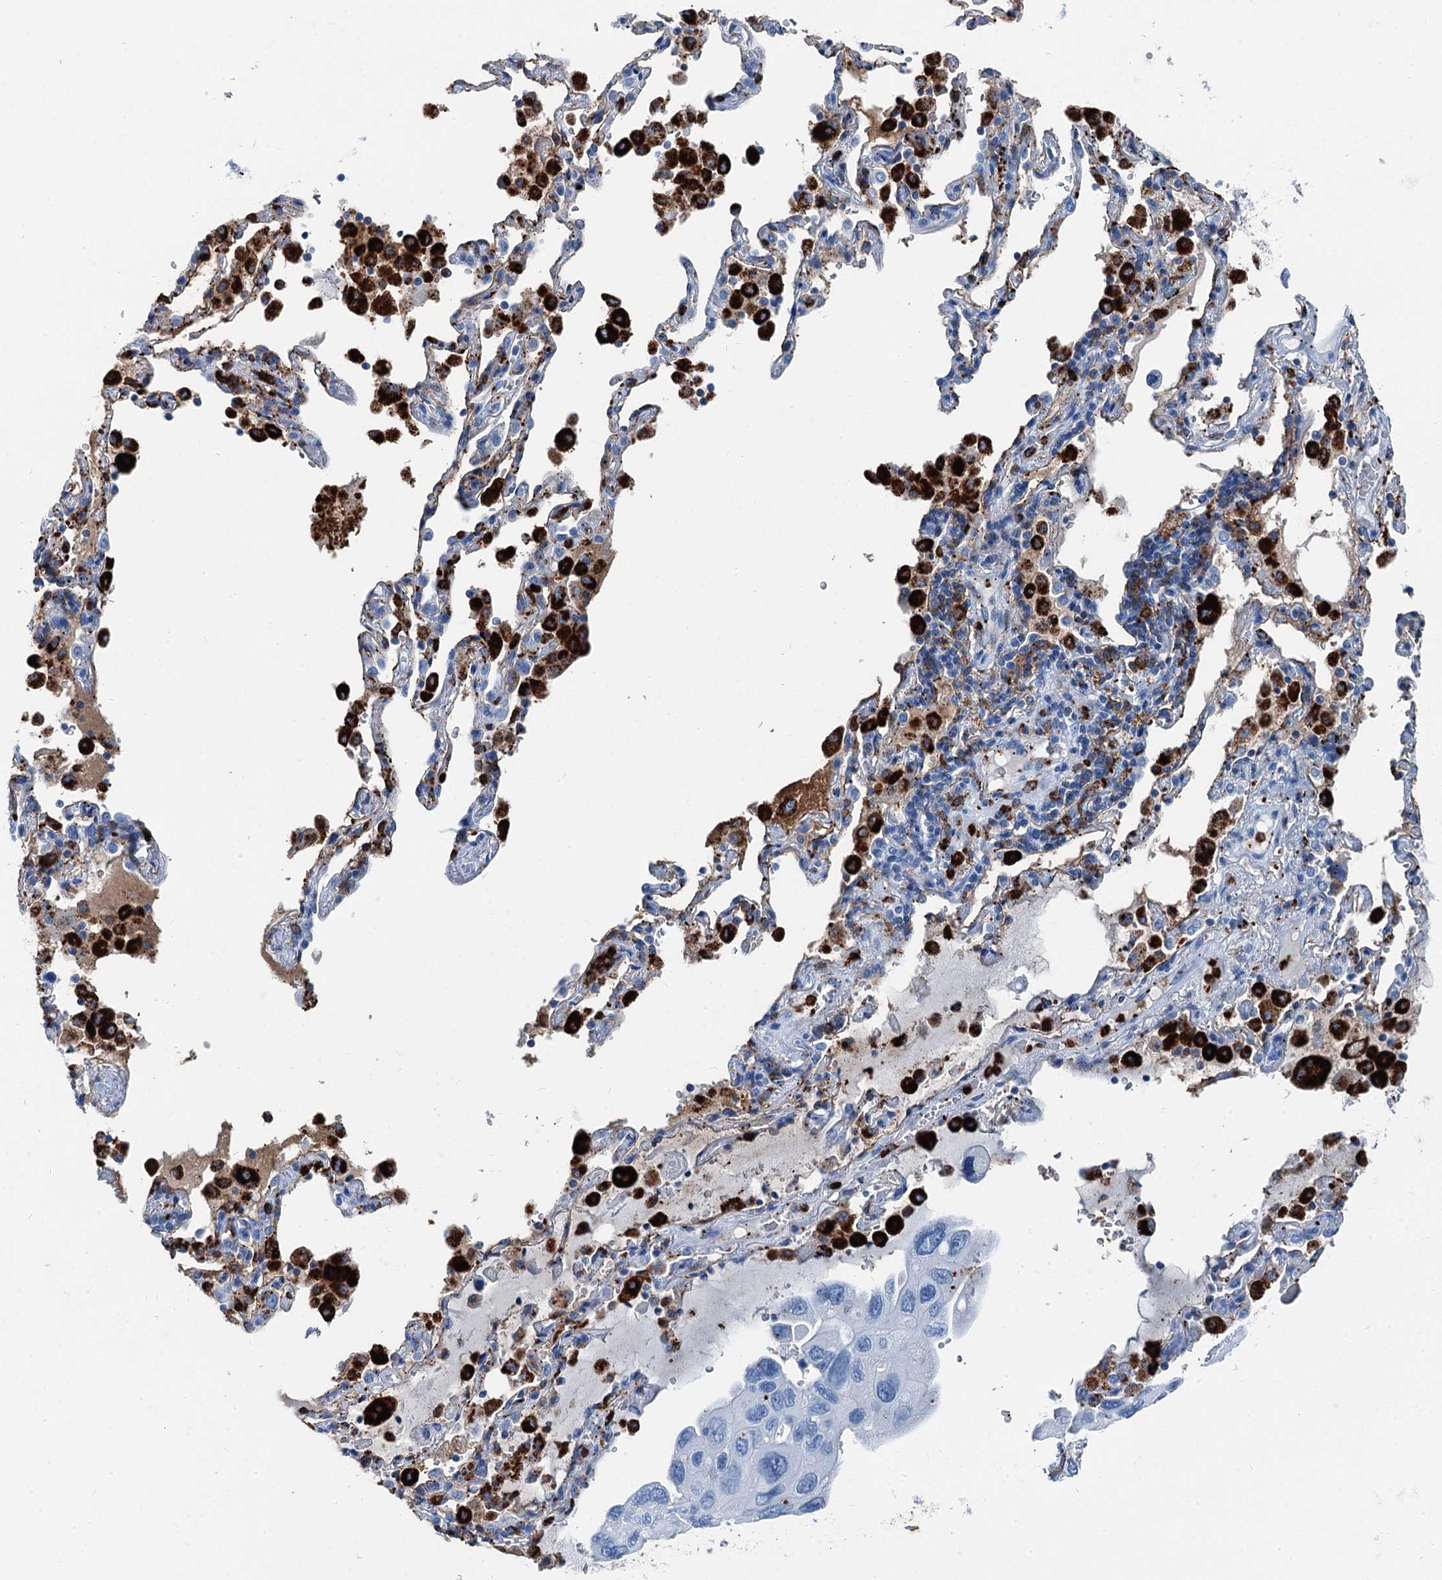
{"staining": {"intensity": "negative", "quantity": "none", "location": "none"}, "tissue": "lung cancer", "cell_type": "Tumor cells", "image_type": "cancer", "snomed": [{"axis": "morphology", "description": "Squamous cell carcinoma, NOS"}, {"axis": "topography", "description": "Lung"}], "caption": "Lung squamous cell carcinoma stained for a protein using immunohistochemistry (IHC) shows no expression tumor cells.", "gene": "PLAC8", "patient": {"sex": "female", "age": 73}}